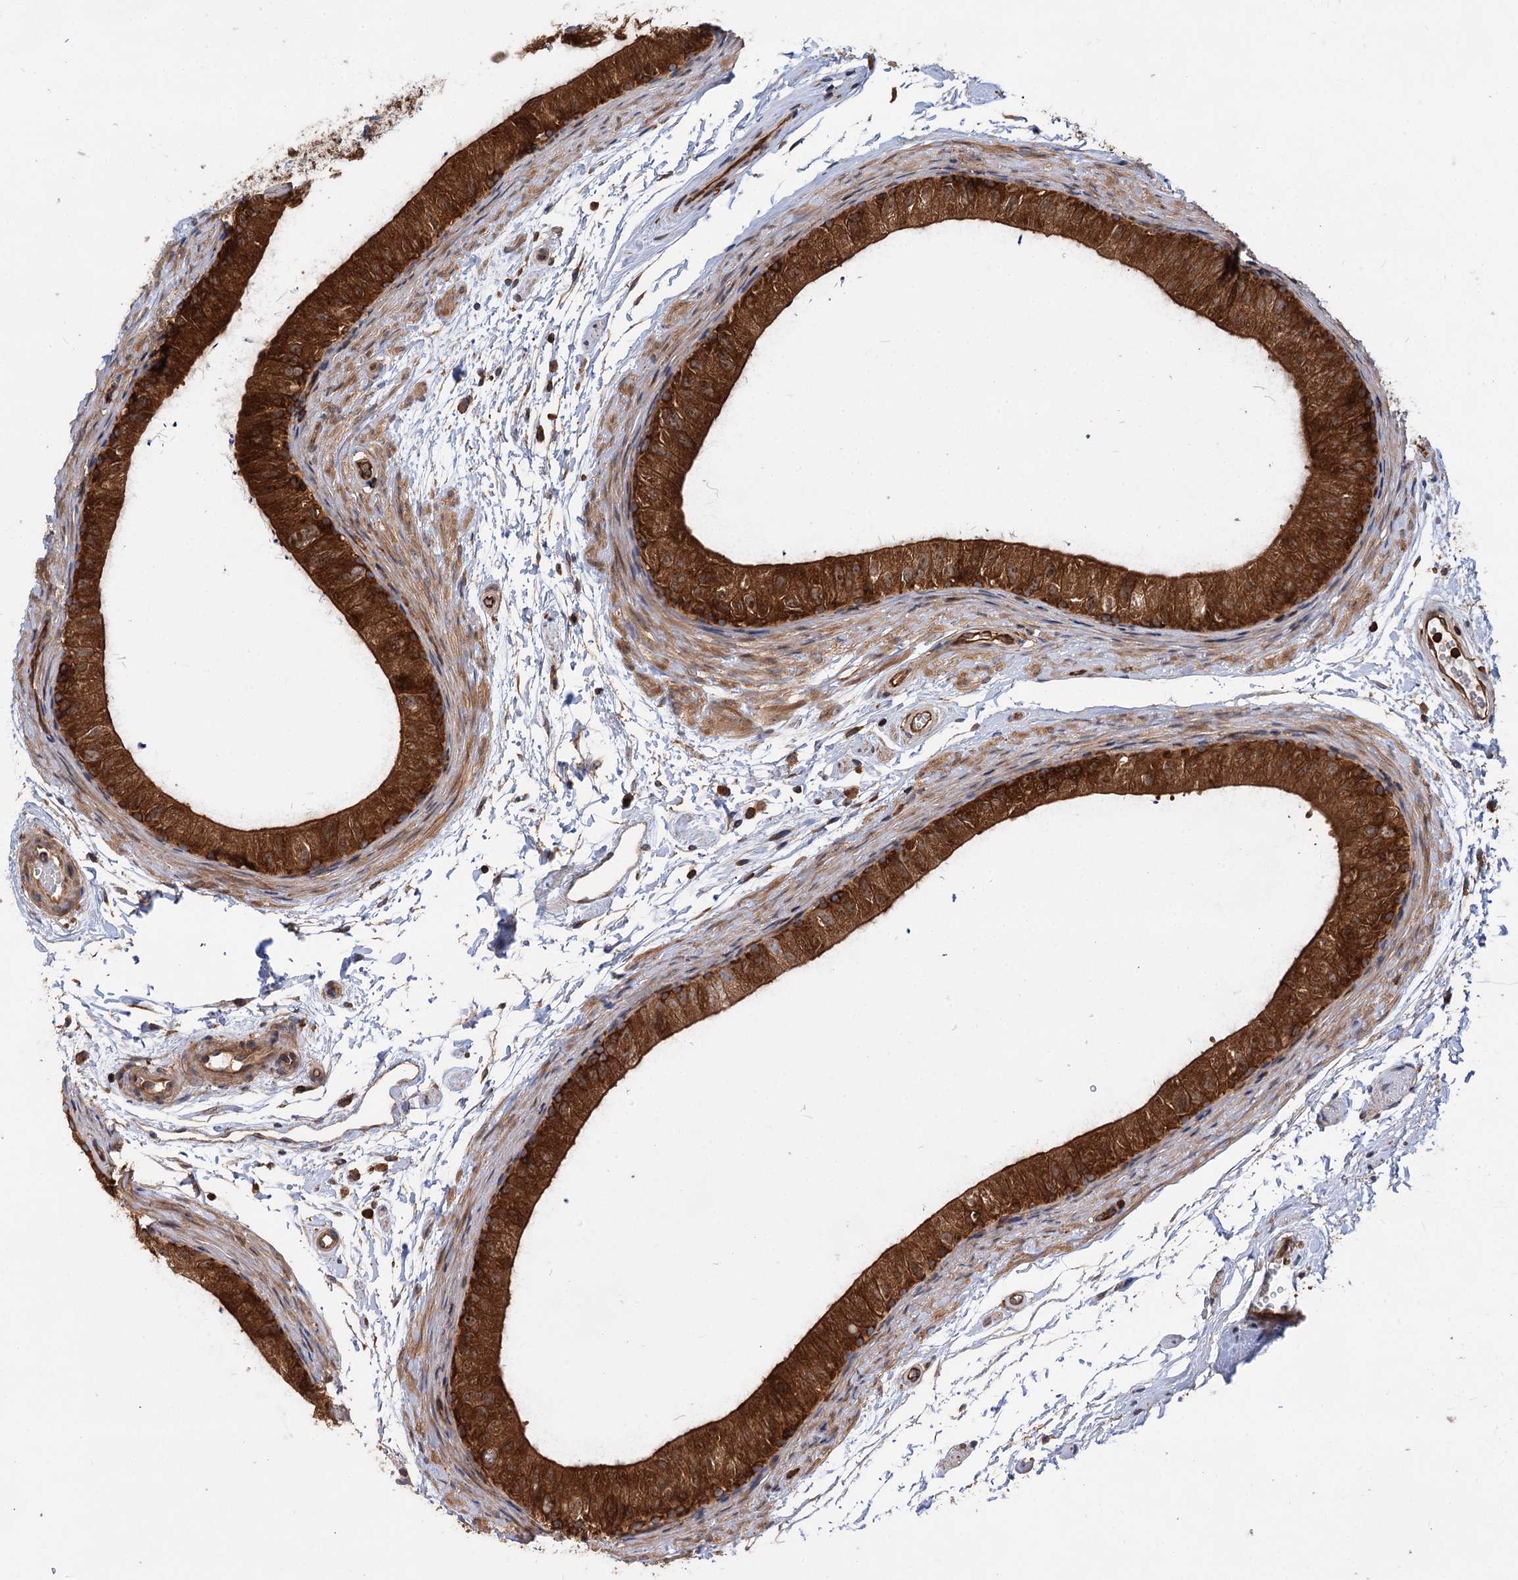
{"staining": {"intensity": "strong", "quantity": ">75%", "location": "cytoplasmic/membranous"}, "tissue": "epididymis", "cell_type": "Glandular cells", "image_type": "normal", "snomed": [{"axis": "morphology", "description": "Normal tissue, NOS"}, {"axis": "topography", "description": "Epididymis"}], "caption": "DAB immunohistochemical staining of normal epididymis demonstrates strong cytoplasmic/membranous protein staining in about >75% of glandular cells.", "gene": "PACS1", "patient": {"sex": "male", "age": 50}}